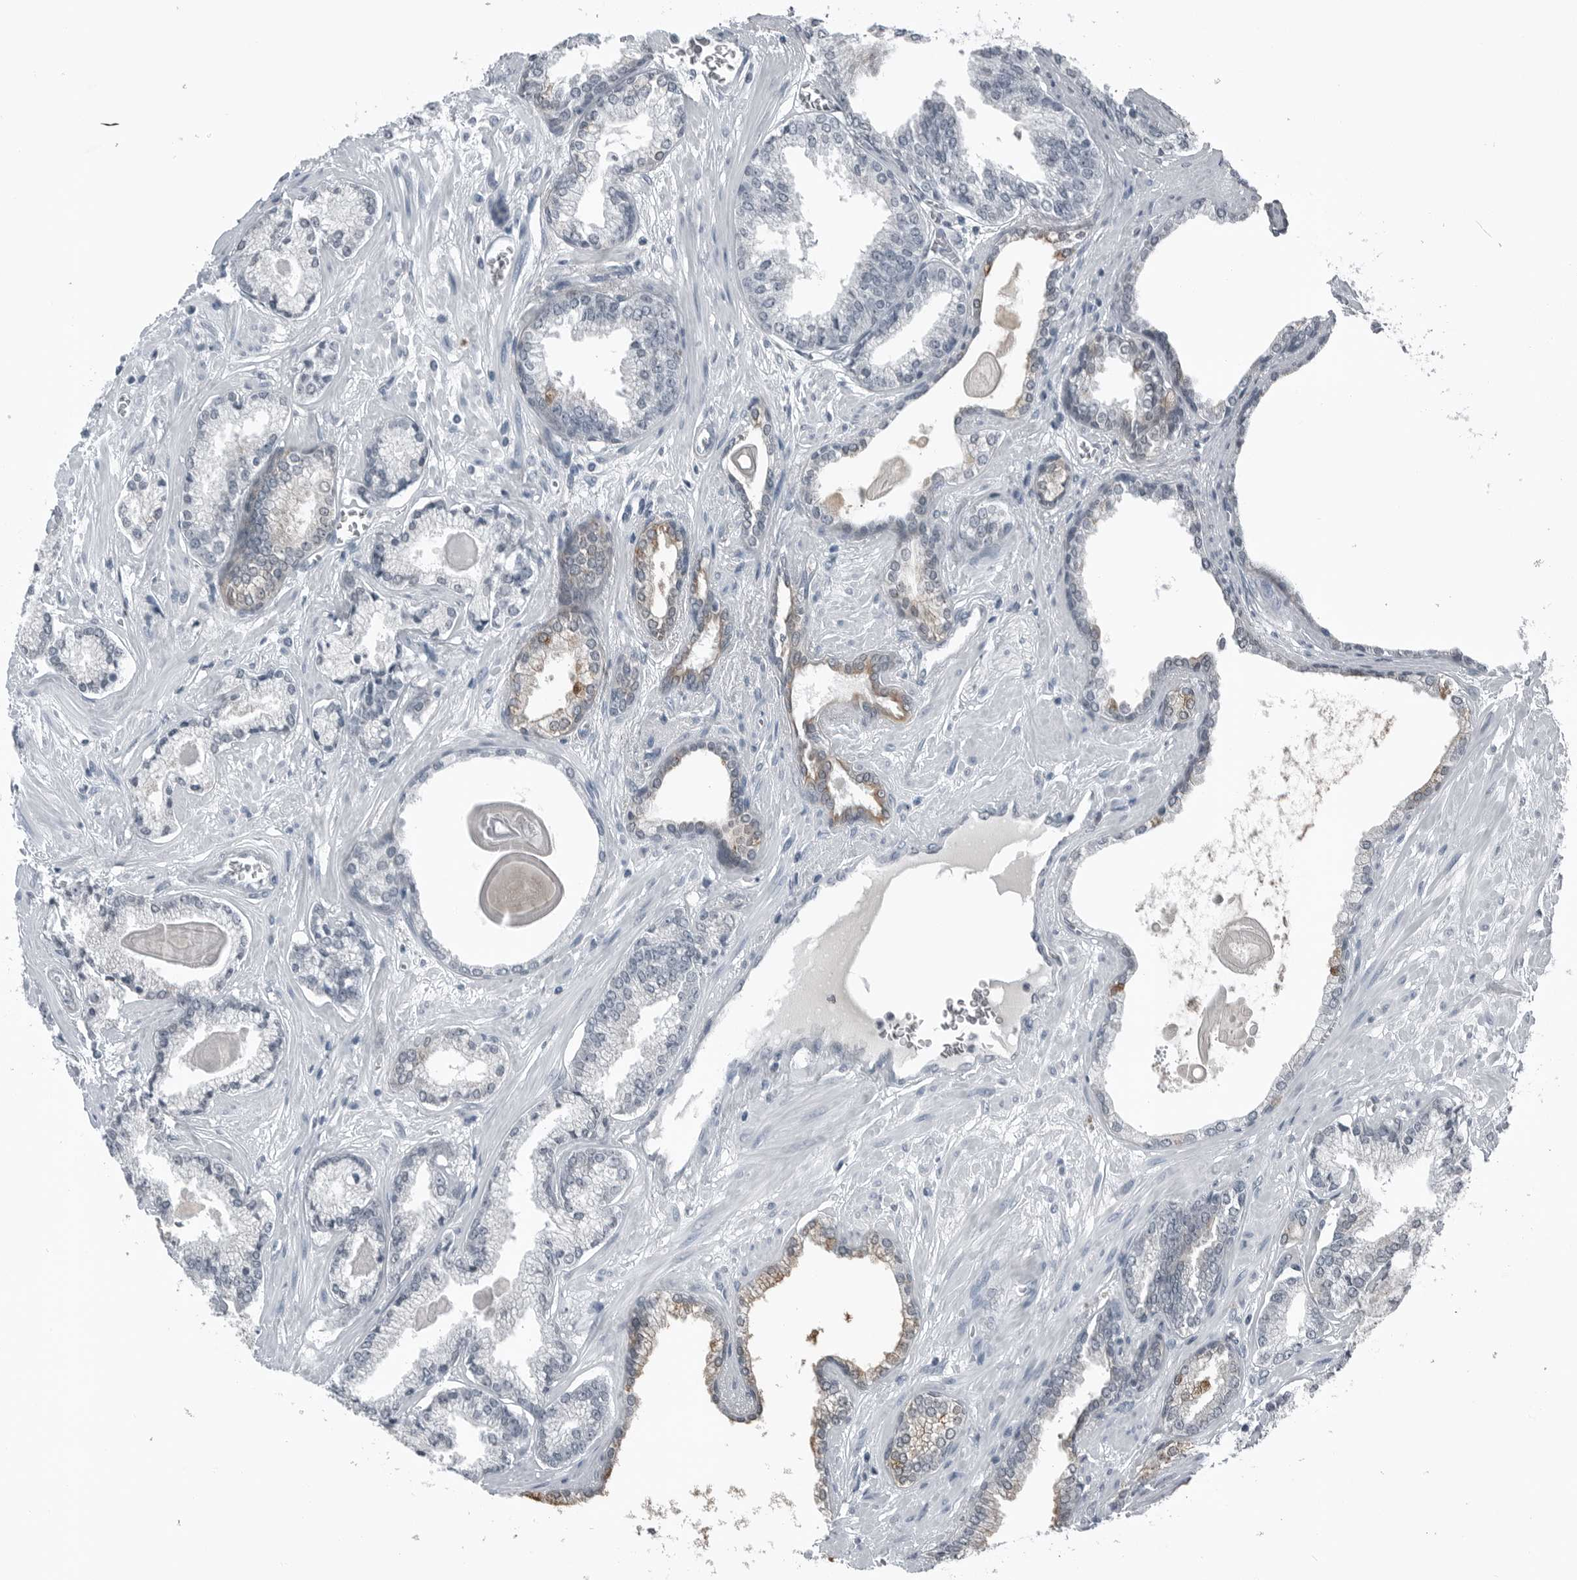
{"staining": {"intensity": "moderate", "quantity": "<25%", "location": "cytoplasmic/membranous"}, "tissue": "prostate cancer", "cell_type": "Tumor cells", "image_type": "cancer", "snomed": [{"axis": "morphology", "description": "Adenocarcinoma, Low grade"}, {"axis": "topography", "description": "Prostate"}], "caption": "DAB immunohistochemical staining of human prostate adenocarcinoma (low-grade) displays moderate cytoplasmic/membranous protein positivity in about <25% of tumor cells. (IHC, brightfield microscopy, high magnification).", "gene": "SPINK1", "patient": {"sex": "male", "age": 70}}